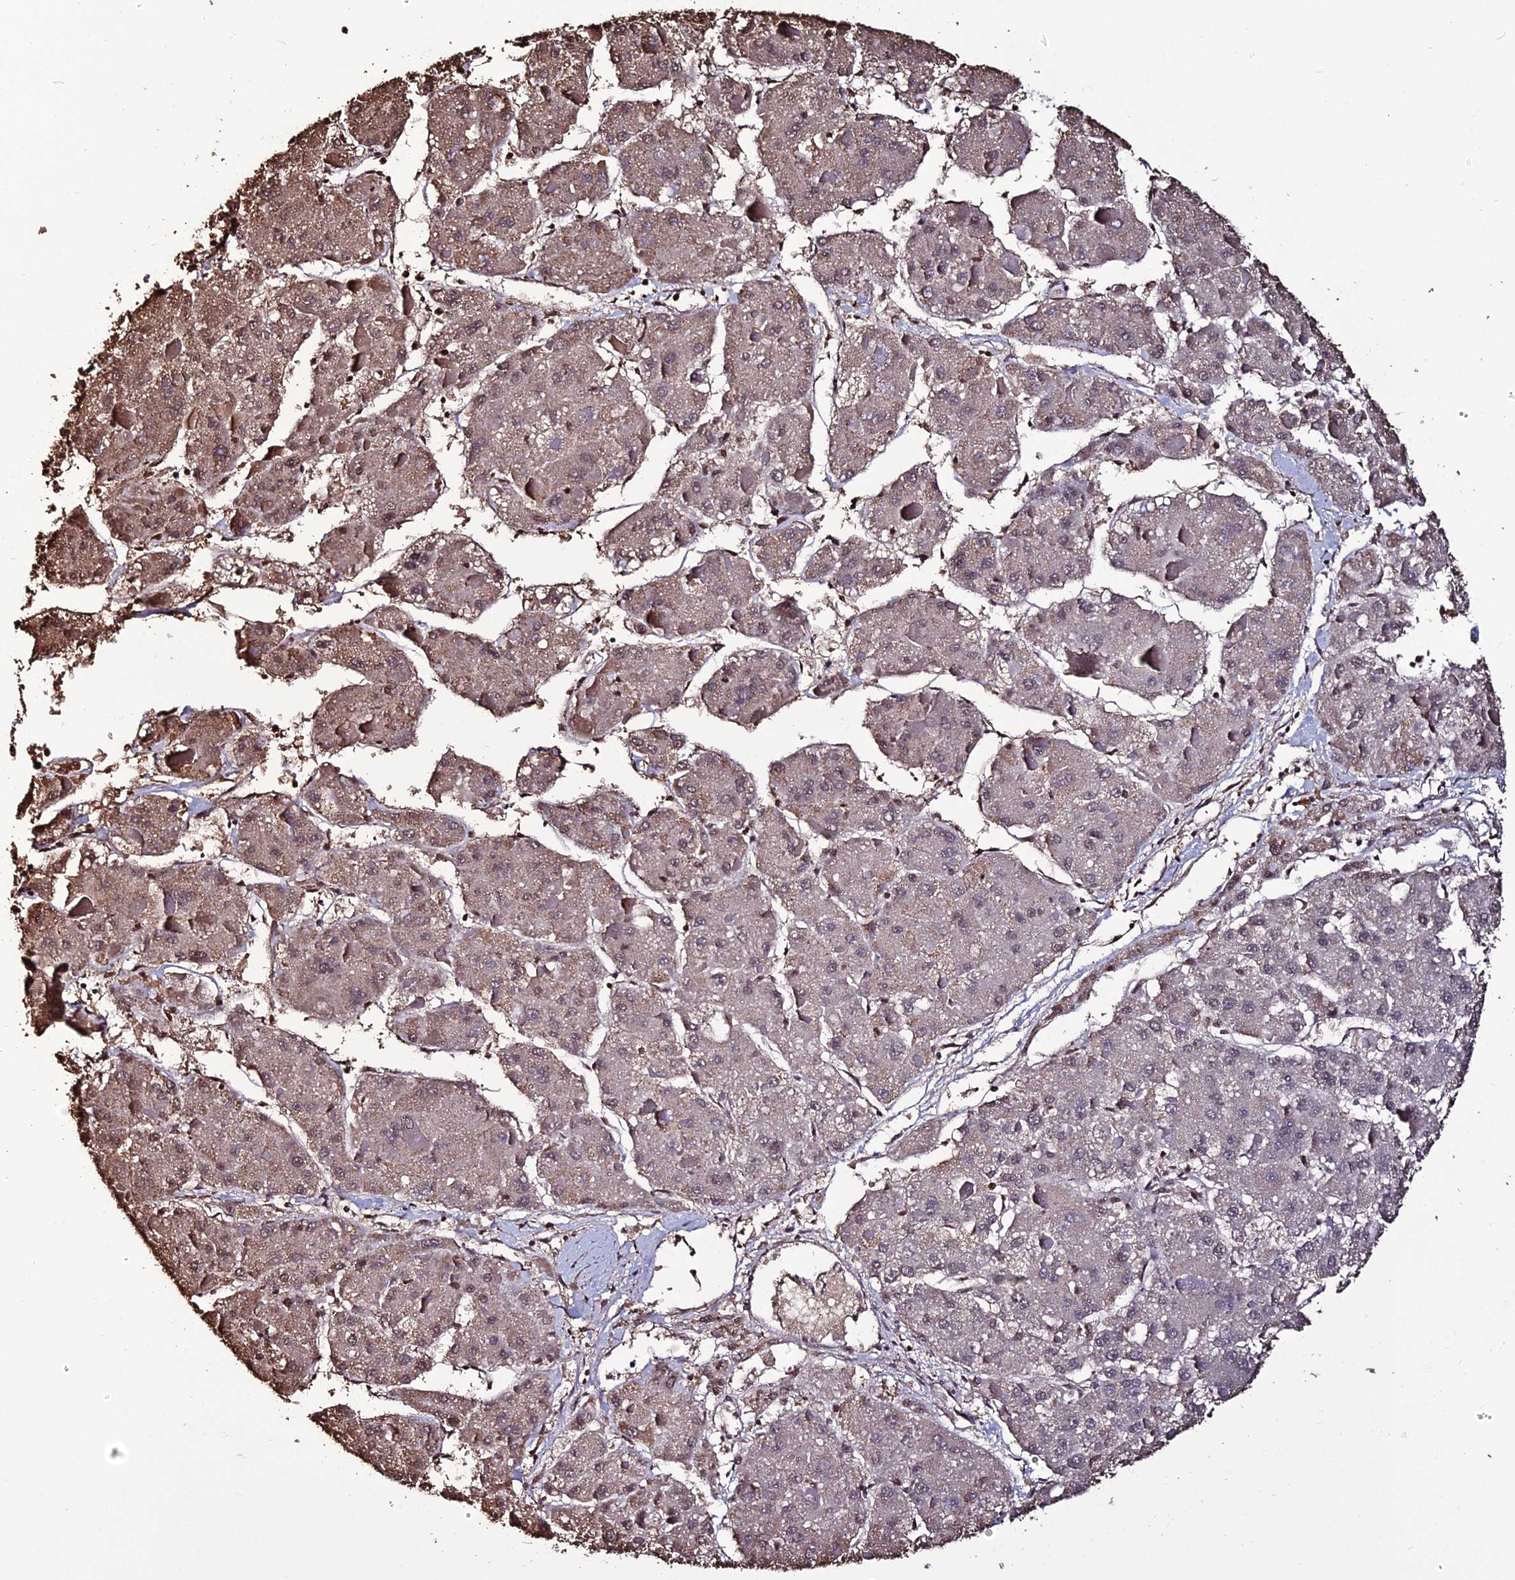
{"staining": {"intensity": "weak", "quantity": ">75%", "location": "cytoplasmic/membranous,nuclear"}, "tissue": "liver cancer", "cell_type": "Tumor cells", "image_type": "cancer", "snomed": [{"axis": "morphology", "description": "Carcinoma, Hepatocellular, NOS"}, {"axis": "topography", "description": "Liver"}], "caption": "Immunohistochemical staining of liver hepatocellular carcinoma displays weak cytoplasmic/membranous and nuclear protein positivity in about >75% of tumor cells.", "gene": "MACROH2A2", "patient": {"sex": "female", "age": 73}}